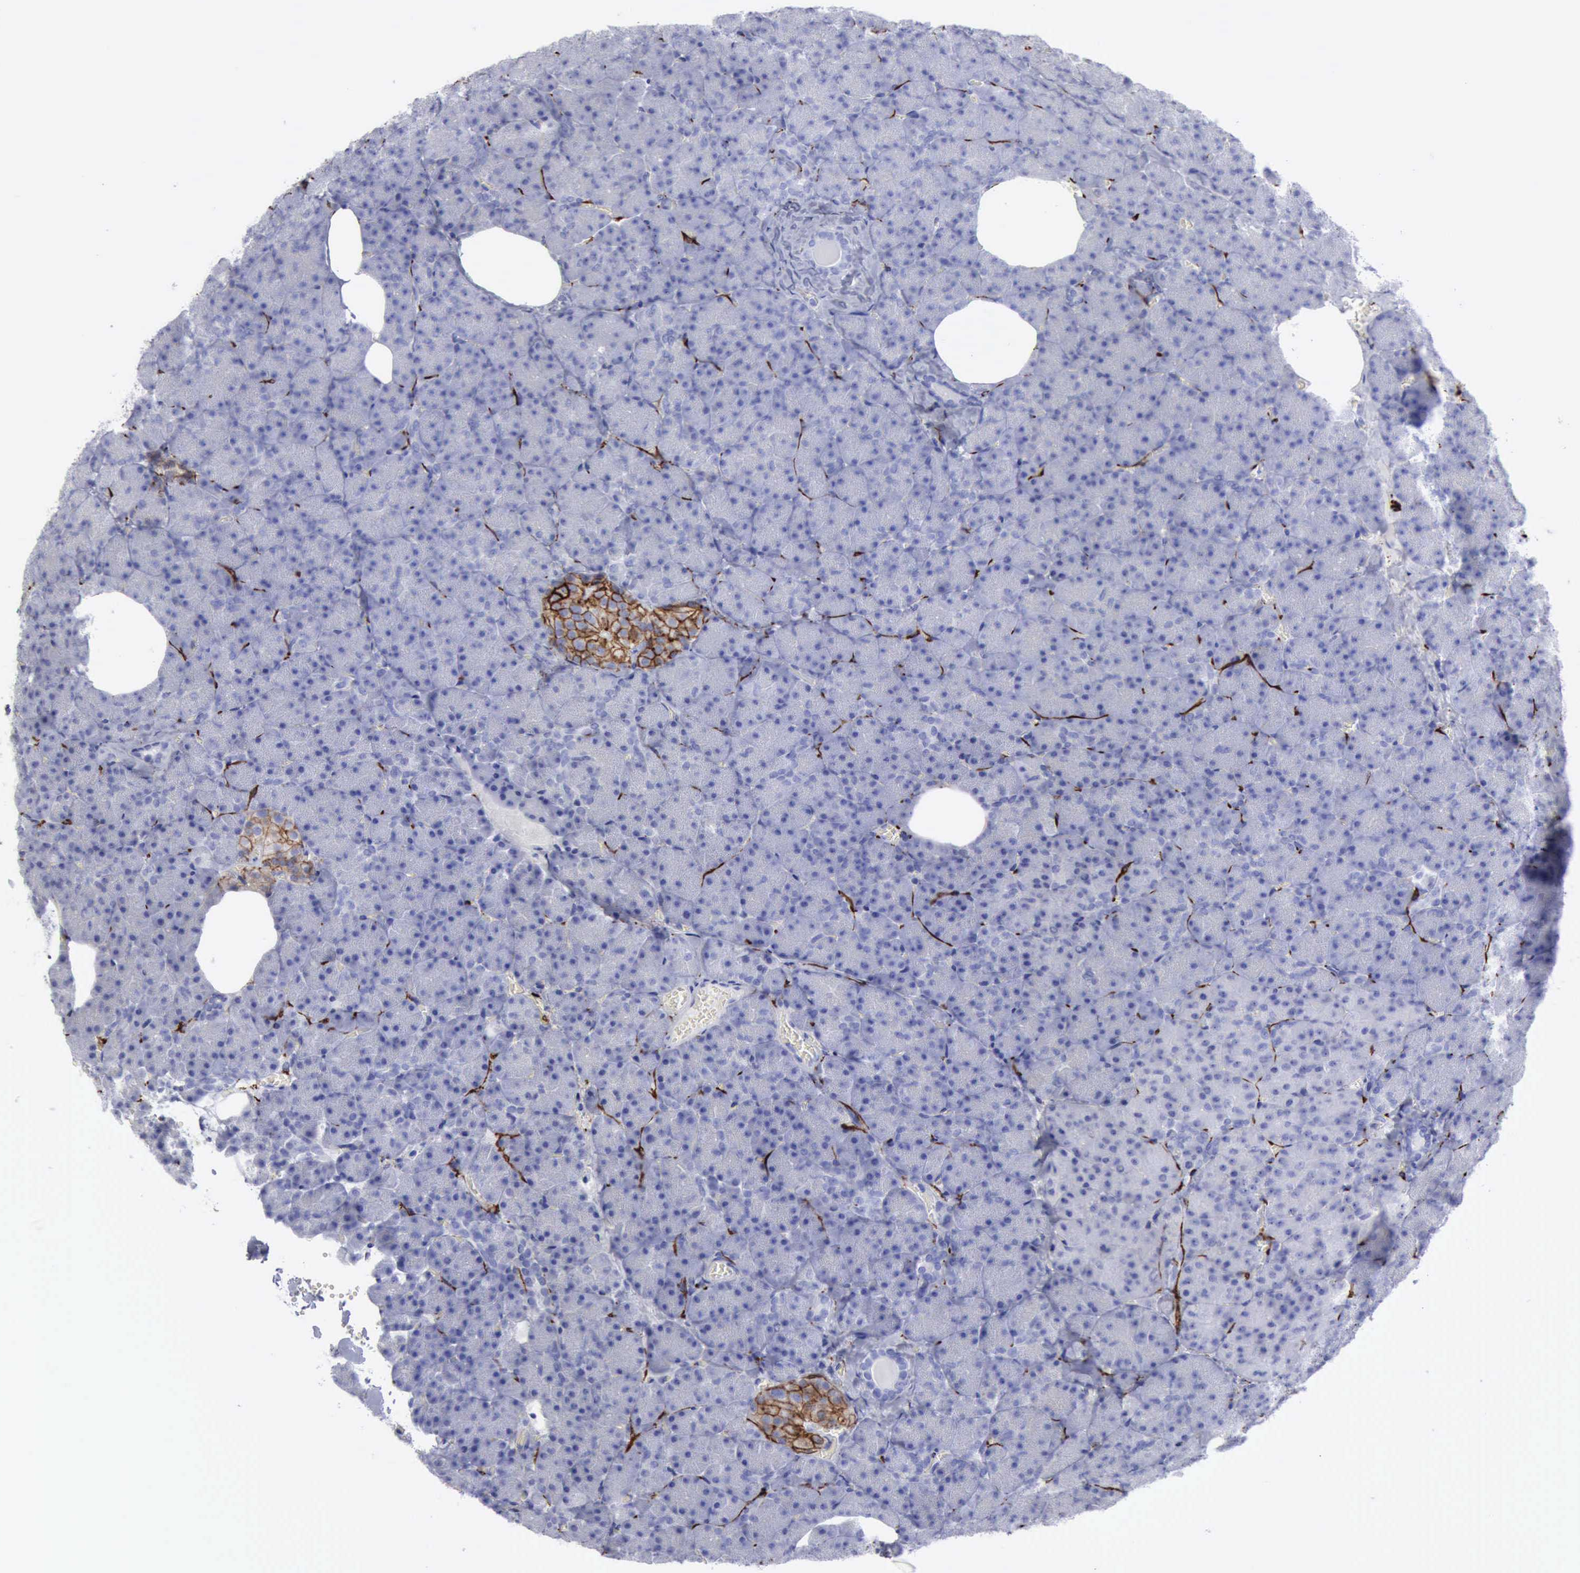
{"staining": {"intensity": "negative", "quantity": "none", "location": "none"}, "tissue": "pancreas", "cell_type": "Exocrine glandular cells", "image_type": "normal", "snomed": [{"axis": "morphology", "description": "Normal tissue, NOS"}, {"axis": "topography", "description": "Pancreas"}], "caption": "IHC micrograph of benign pancreas: pancreas stained with DAB demonstrates no significant protein positivity in exocrine glandular cells. (DAB (3,3'-diaminobenzidine) IHC visualized using brightfield microscopy, high magnification).", "gene": "NCAM1", "patient": {"sex": "female", "age": 35}}